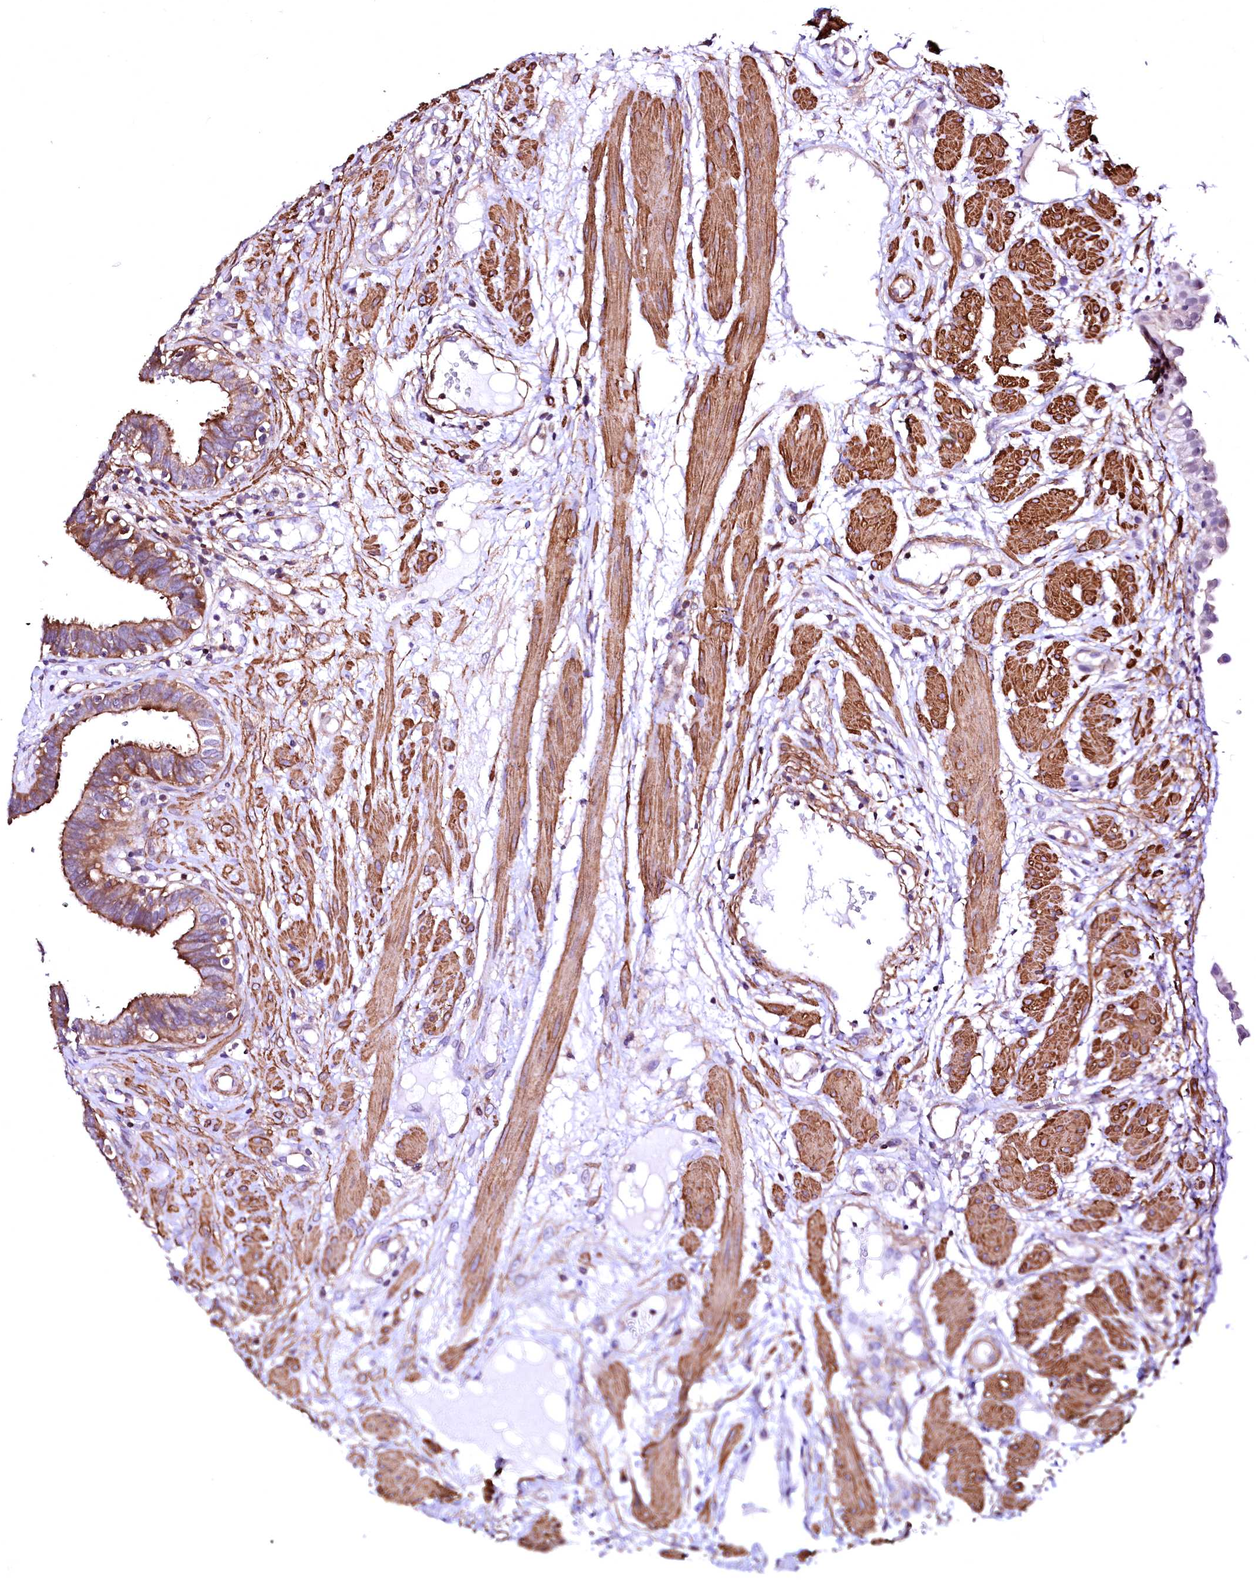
{"staining": {"intensity": "moderate", "quantity": ">75%", "location": "cytoplasmic/membranous"}, "tissue": "fallopian tube", "cell_type": "Glandular cells", "image_type": "normal", "snomed": [{"axis": "morphology", "description": "Normal tissue, NOS"}, {"axis": "topography", "description": "Fallopian tube"}, {"axis": "topography", "description": "Placenta"}], "caption": "The image shows immunohistochemical staining of normal fallopian tube. There is moderate cytoplasmic/membranous positivity is identified in about >75% of glandular cells. (Stains: DAB in brown, nuclei in blue, Microscopy: brightfield microscopy at high magnification).", "gene": "GPR176", "patient": {"sex": "female", "age": 32}}